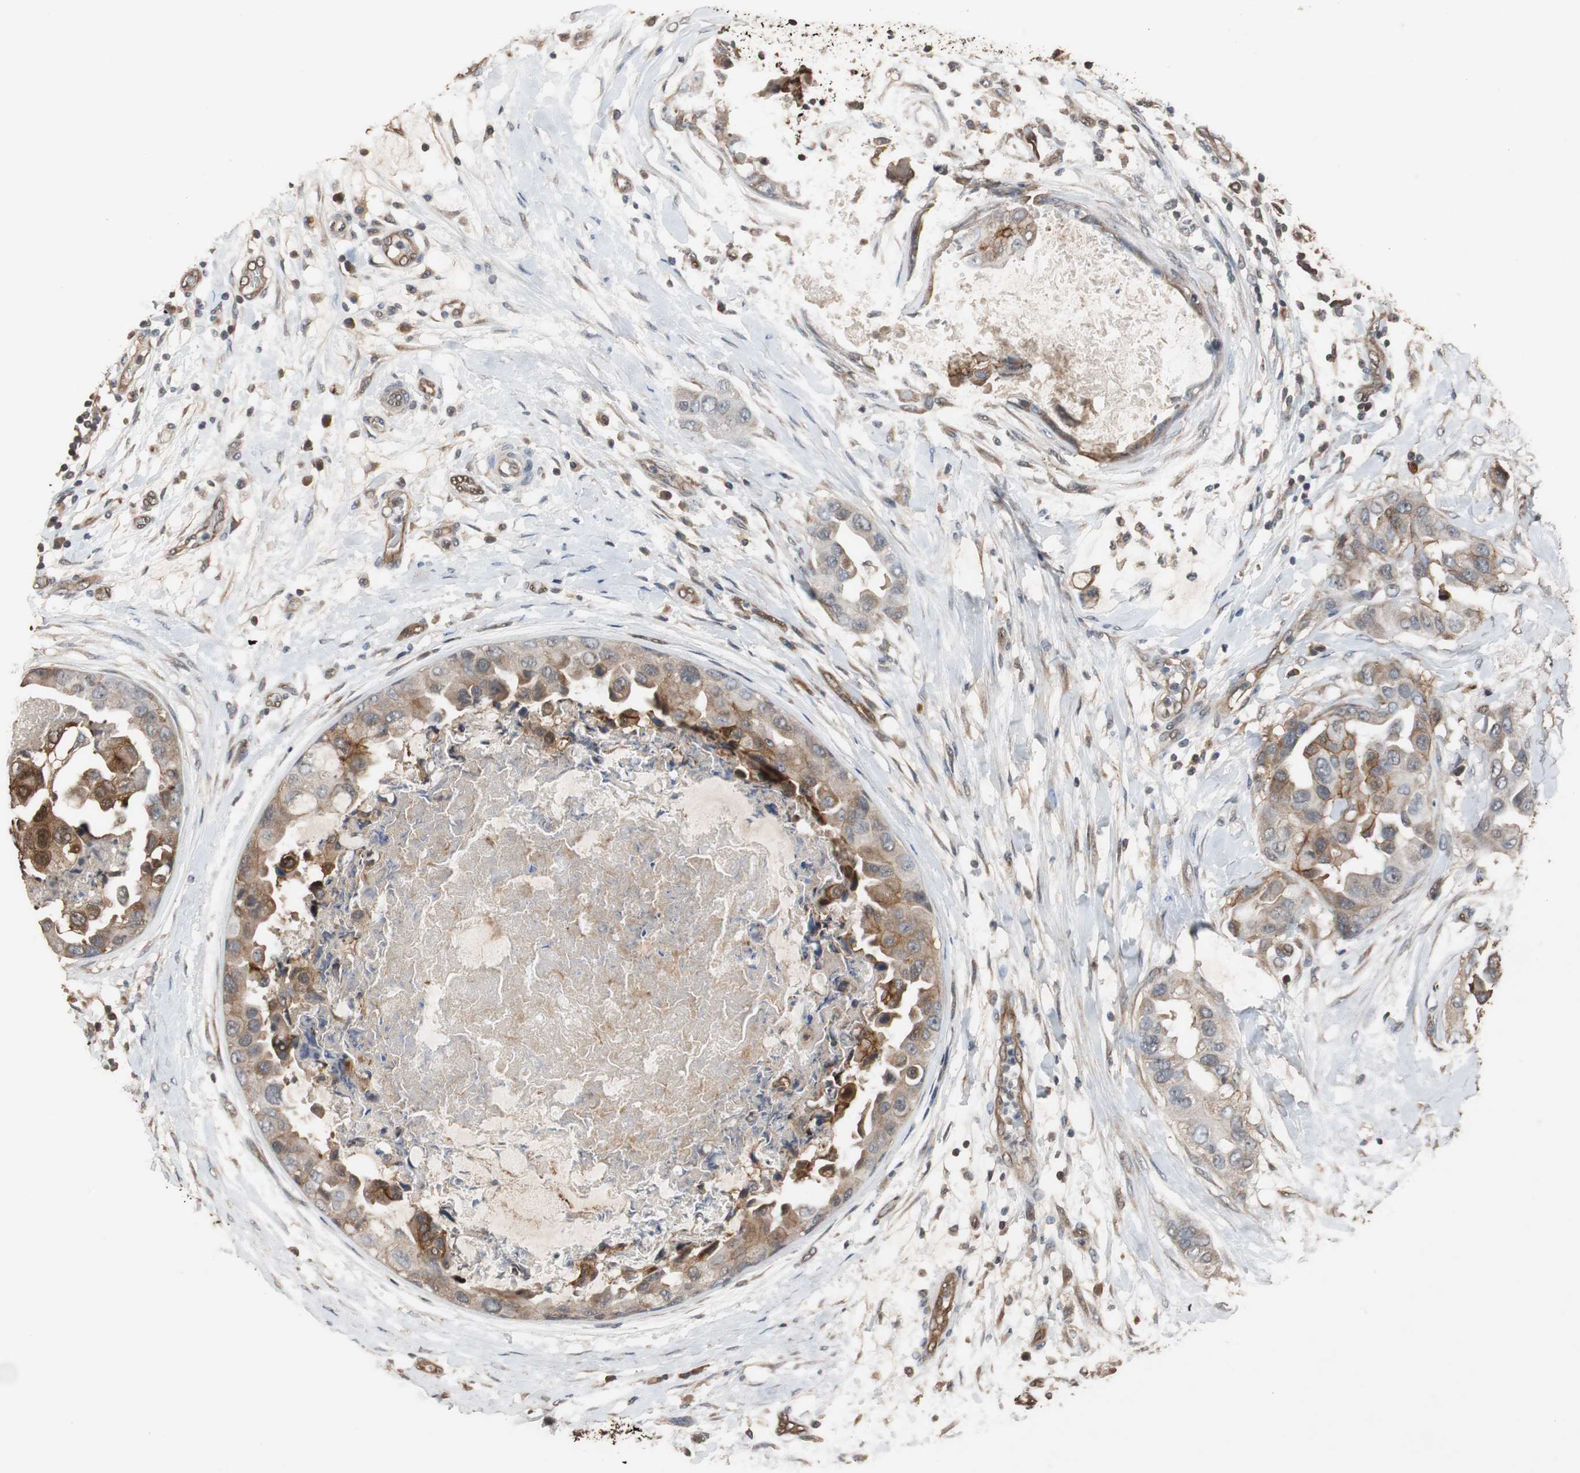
{"staining": {"intensity": "moderate", "quantity": ">75%", "location": "cytoplasmic/membranous"}, "tissue": "breast cancer", "cell_type": "Tumor cells", "image_type": "cancer", "snomed": [{"axis": "morphology", "description": "Duct carcinoma"}, {"axis": "topography", "description": "Breast"}], "caption": "Protein expression by immunohistochemistry (IHC) reveals moderate cytoplasmic/membranous positivity in approximately >75% of tumor cells in breast invasive ductal carcinoma. Nuclei are stained in blue.", "gene": "NDRG1", "patient": {"sex": "female", "age": 40}}